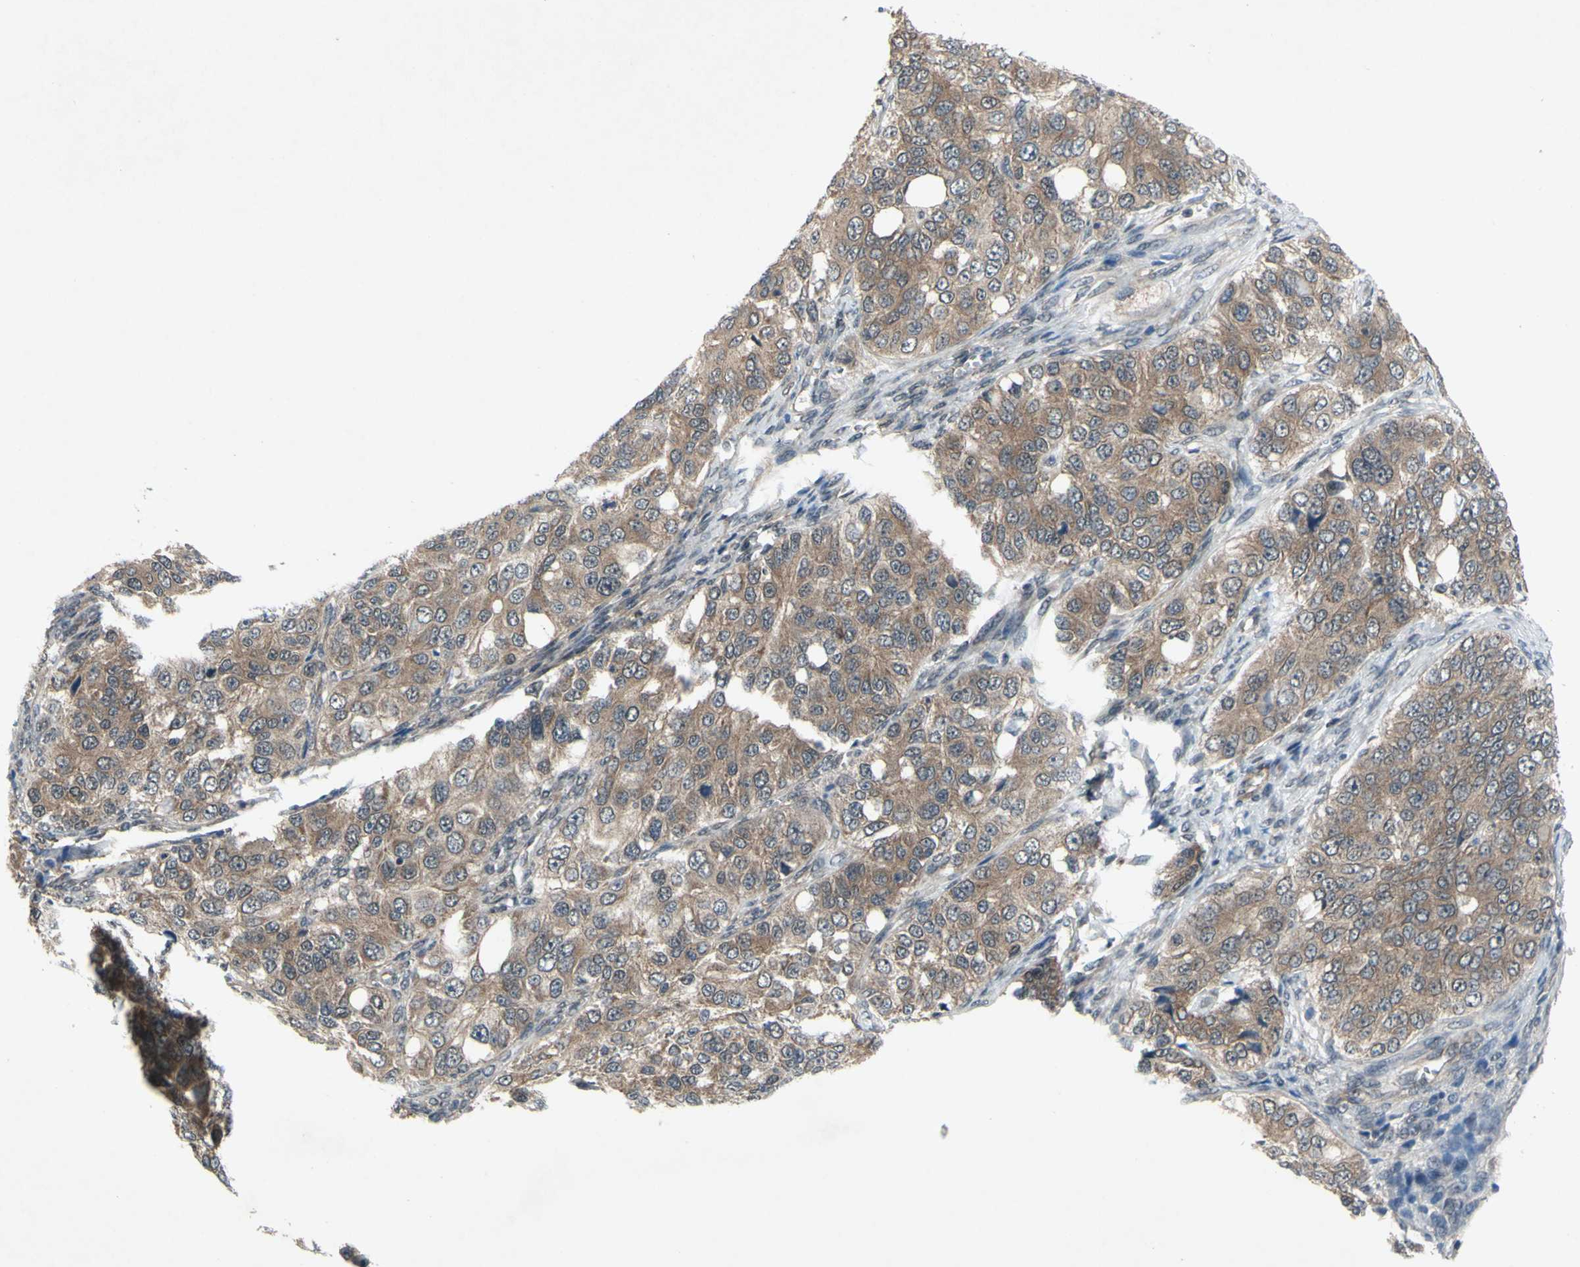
{"staining": {"intensity": "weak", "quantity": ">75%", "location": "cytoplasmic/membranous"}, "tissue": "ovarian cancer", "cell_type": "Tumor cells", "image_type": "cancer", "snomed": [{"axis": "morphology", "description": "Carcinoma, endometroid"}, {"axis": "topography", "description": "Ovary"}], "caption": "DAB immunohistochemical staining of human ovarian cancer (endometroid carcinoma) shows weak cytoplasmic/membranous protein expression in about >75% of tumor cells.", "gene": "TRDMT1", "patient": {"sex": "female", "age": 51}}